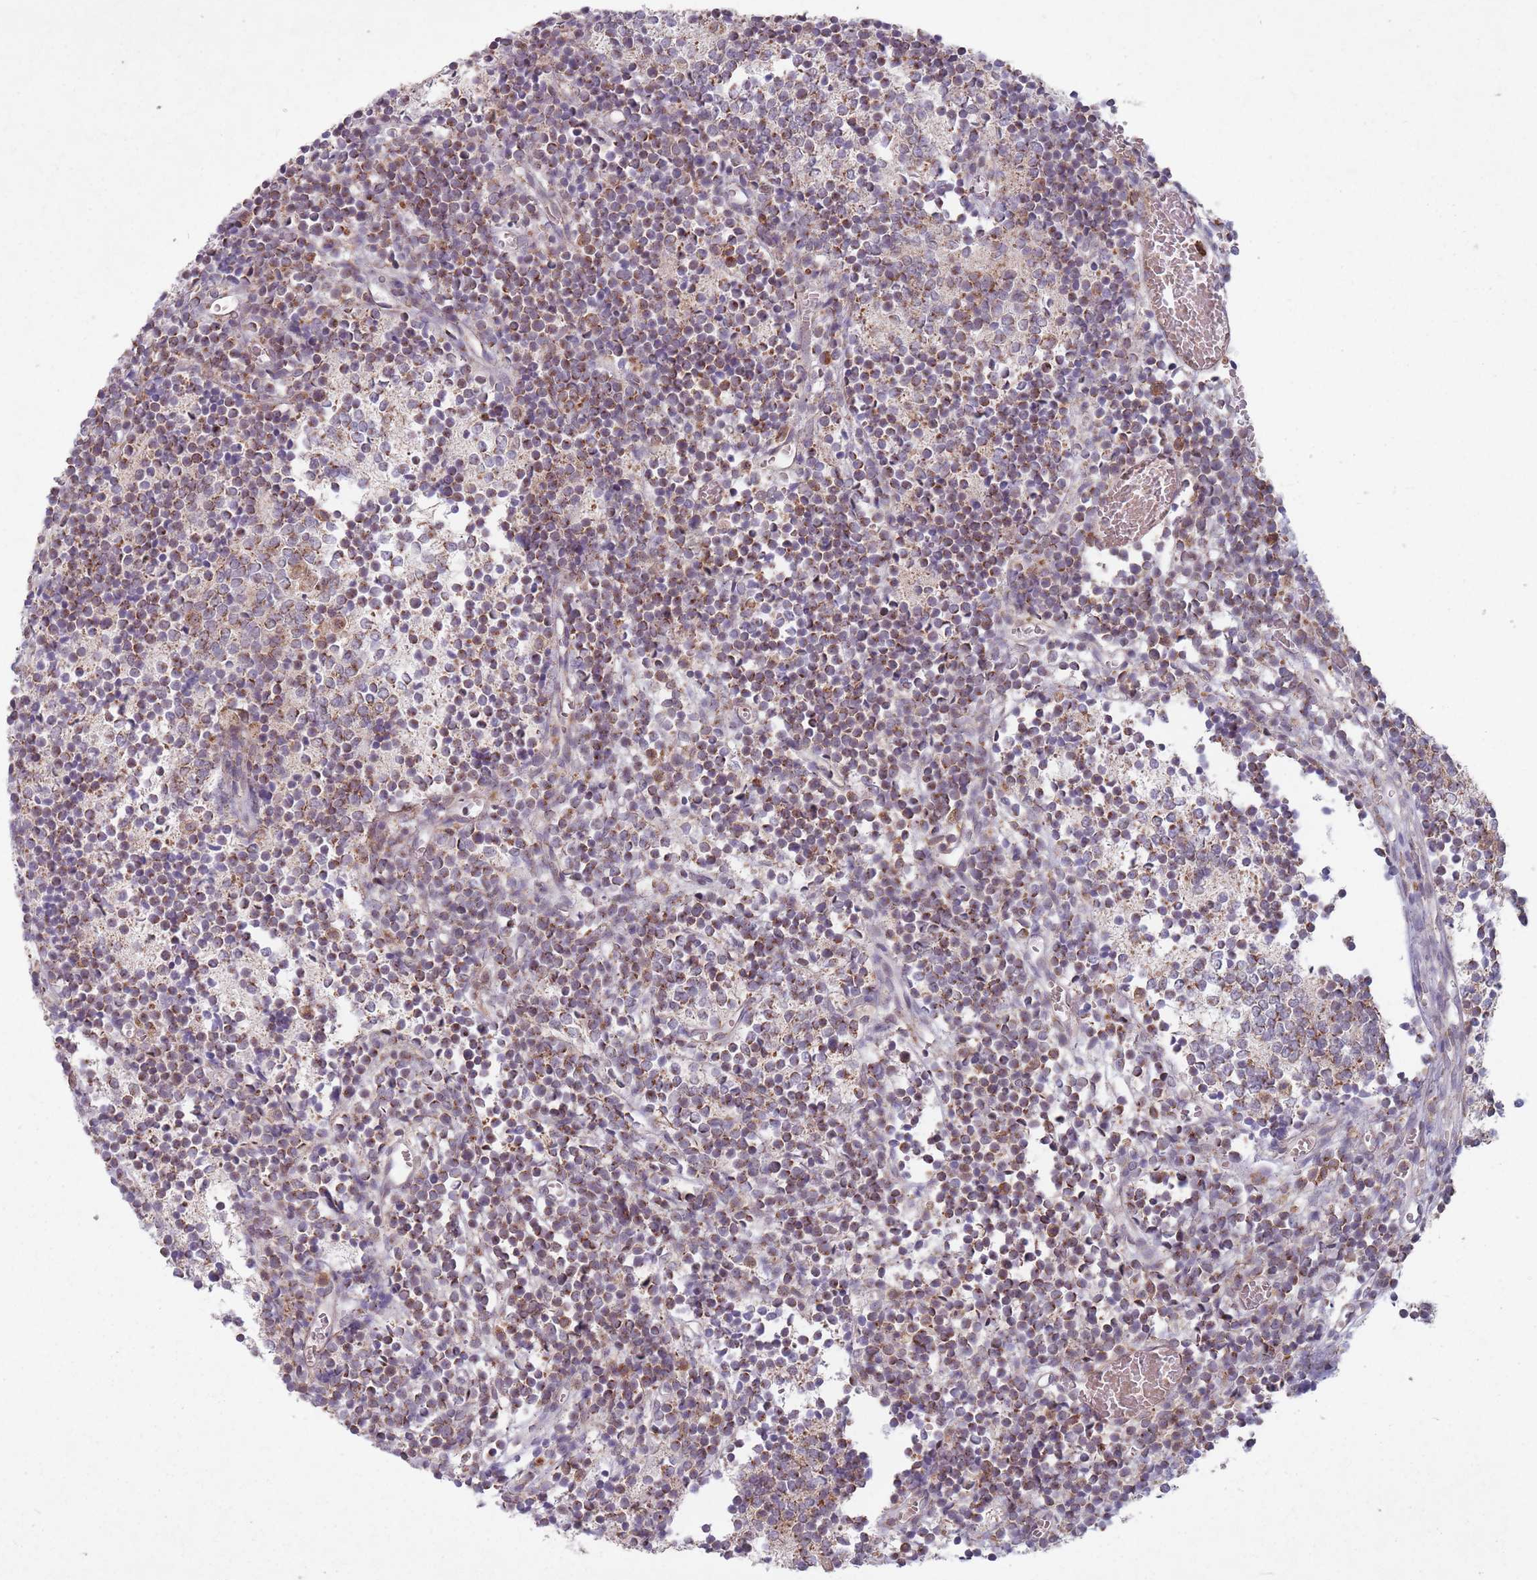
{"staining": {"intensity": "moderate", "quantity": ">75%", "location": "cytoplasmic/membranous"}, "tissue": "glioma", "cell_type": "Tumor cells", "image_type": "cancer", "snomed": [{"axis": "morphology", "description": "Glioma, malignant, Low grade"}, {"axis": "topography", "description": "Brain"}], "caption": "Malignant low-grade glioma stained with a brown dye displays moderate cytoplasmic/membranous positive expression in approximately >75% of tumor cells.", "gene": "OR10Q1", "patient": {"sex": "female", "age": 1}}